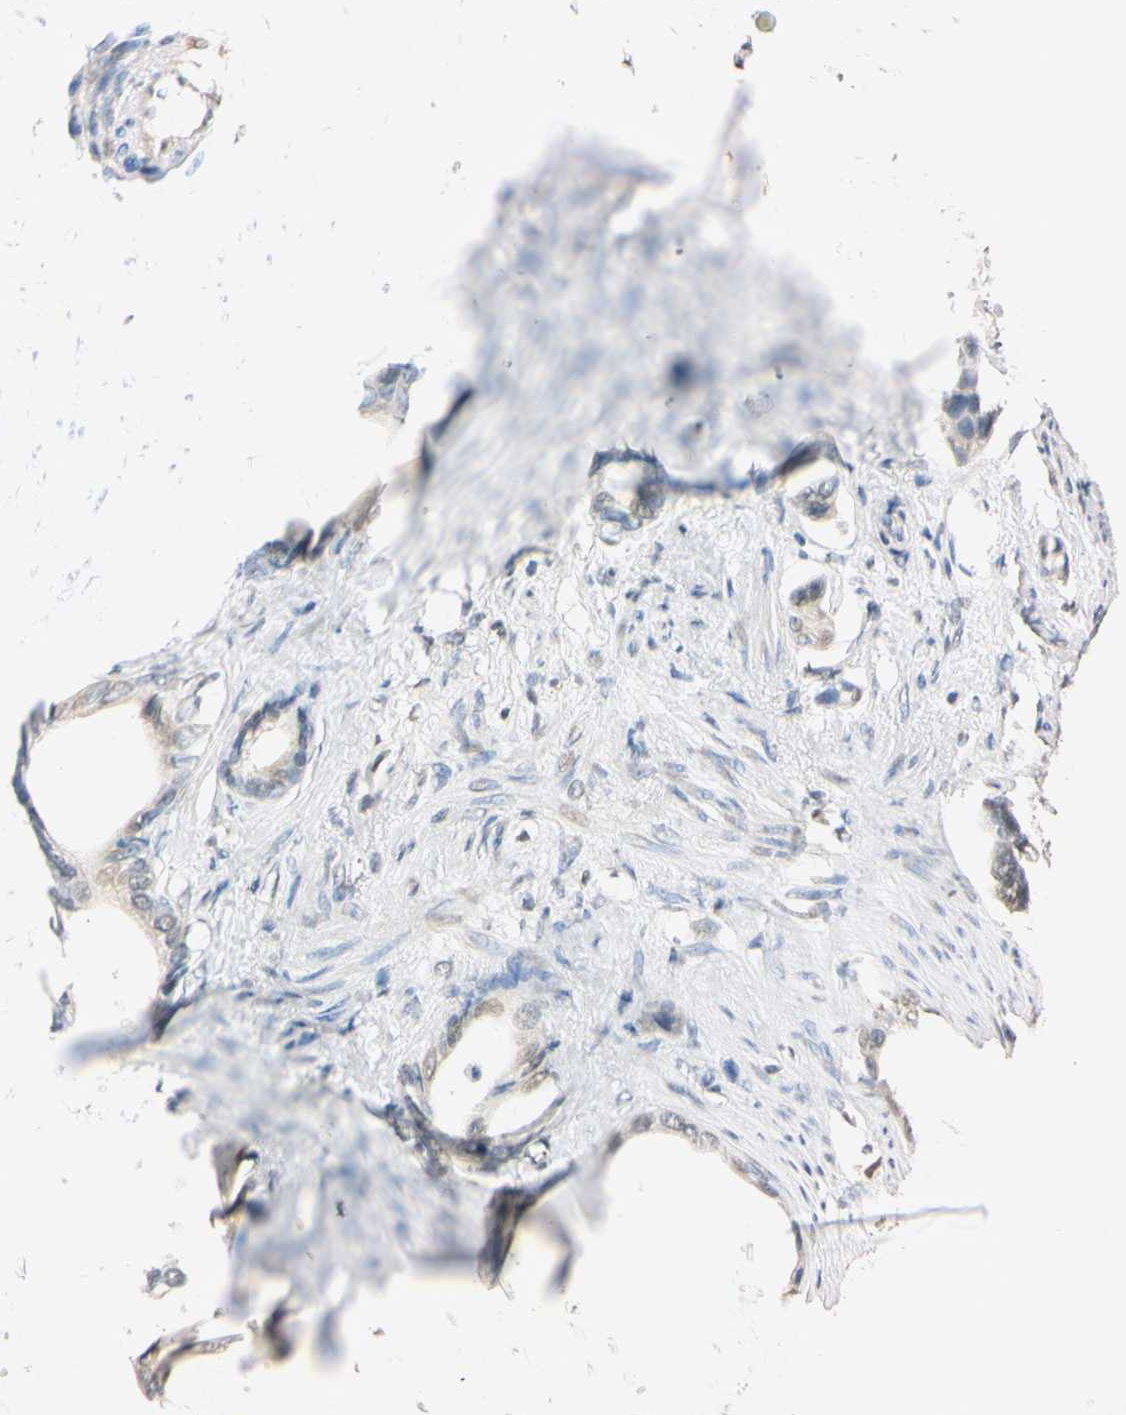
{"staining": {"intensity": "weak", "quantity": "<25%", "location": "cytoplasmic/membranous,nuclear"}, "tissue": "stomach cancer", "cell_type": "Tumor cells", "image_type": "cancer", "snomed": [{"axis": "morphology", "description": "Adenocarcinoma, NOS"}, {"axis": "topography", "description": "Stomach"}], "caption": "Stomach cancer (adenocarcinoma) stained for a protein using immunohistochemistry (IHC) shows no positivity tumor cells.", "gene": "CDC45", "patient": {"sex": "female", "age": 75}}